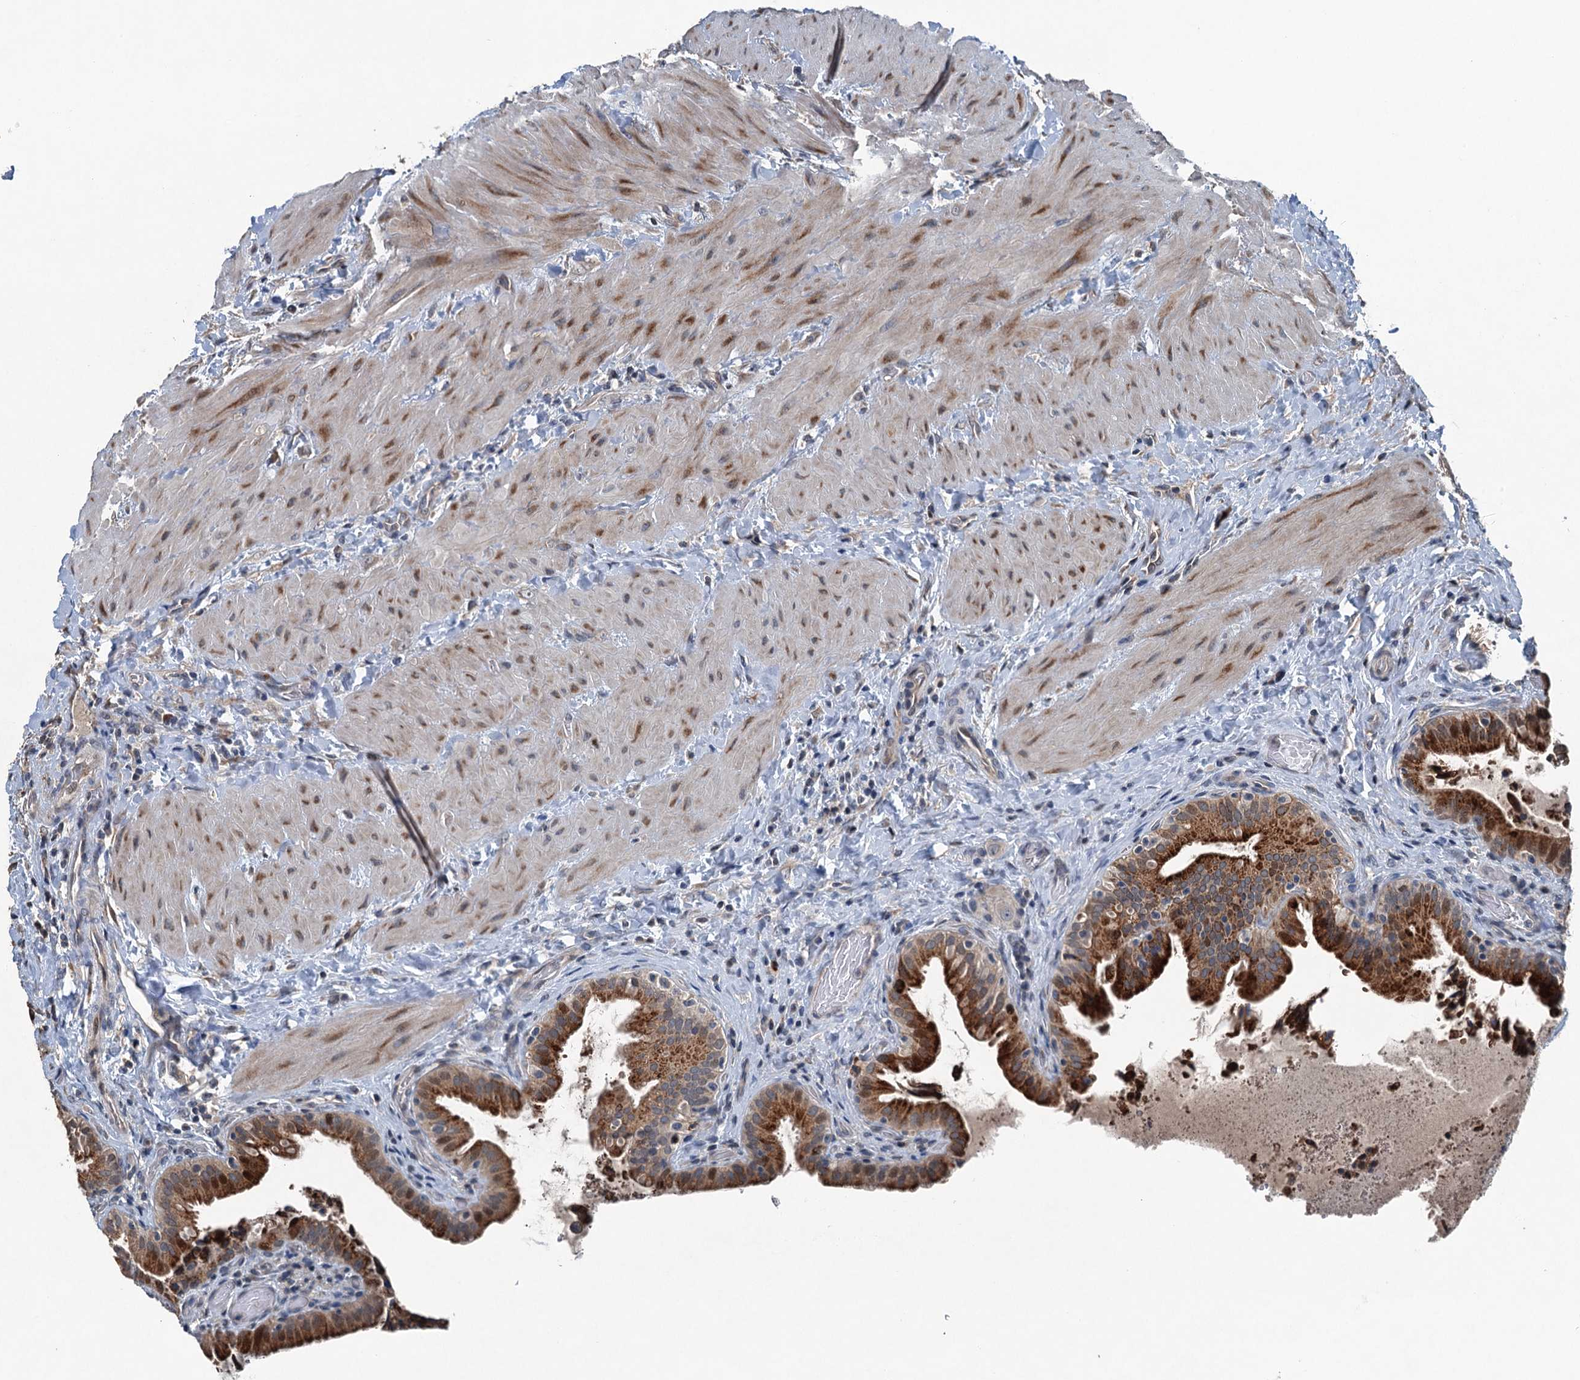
{"staining": {"intensity": "strong", "quantity": ">75%", "location": "cytoplasmic/membranous"}, "tissue": "gallbladder", "cell_type": "Glandular cells", "image_type": "normal", "snomed": [{"axis": "morphology", "description": "Normal tissue, NOS"}, {"axis": "topography", "description": "Gallbladder"}], "caption": "This is a micrograph of immunohistochemistry (IHC) staining of benign gallbladder, which shows strong staining in the cytoplasmic/membranous of glandular cells.", "gene": "NAA60", "patient": {"sex": "male", "age": 24}}